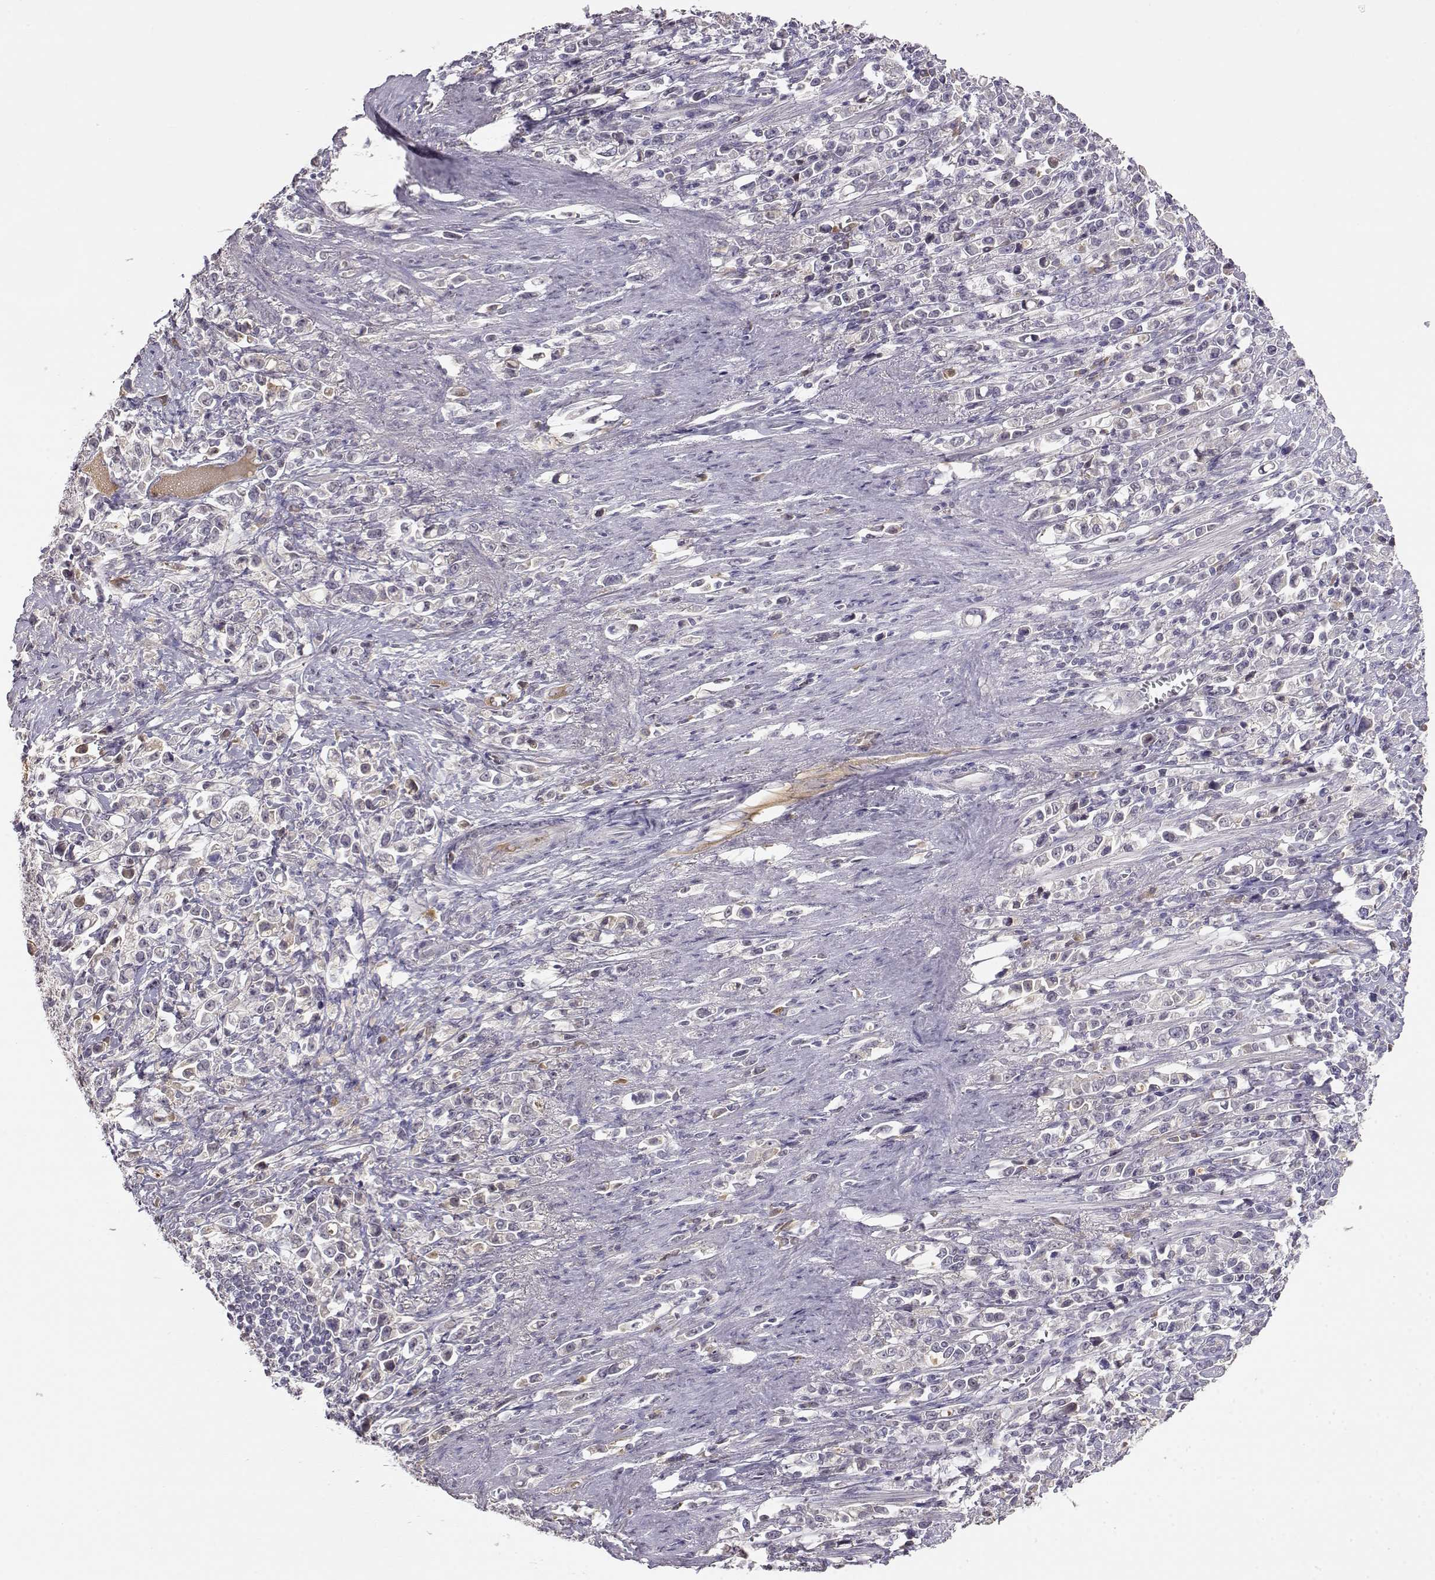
{"staining": {"intensity": "negative", "quantity": "none", "location": "none"}, "tissue": "stomach cancer", "cell_type": "Tumor cells", "image_type": "cancer", "snomed": [{"axis": "morphology", "description": "Adenocarcinoma, NOS"}, {"axis": "topography", "description": "Stomach"}], "caption": "There is no significant positivity in tumor cells of stomach adenocarcinoma.", "gene": "TACR1", "patient": {"sex": "male", "age": 63}}